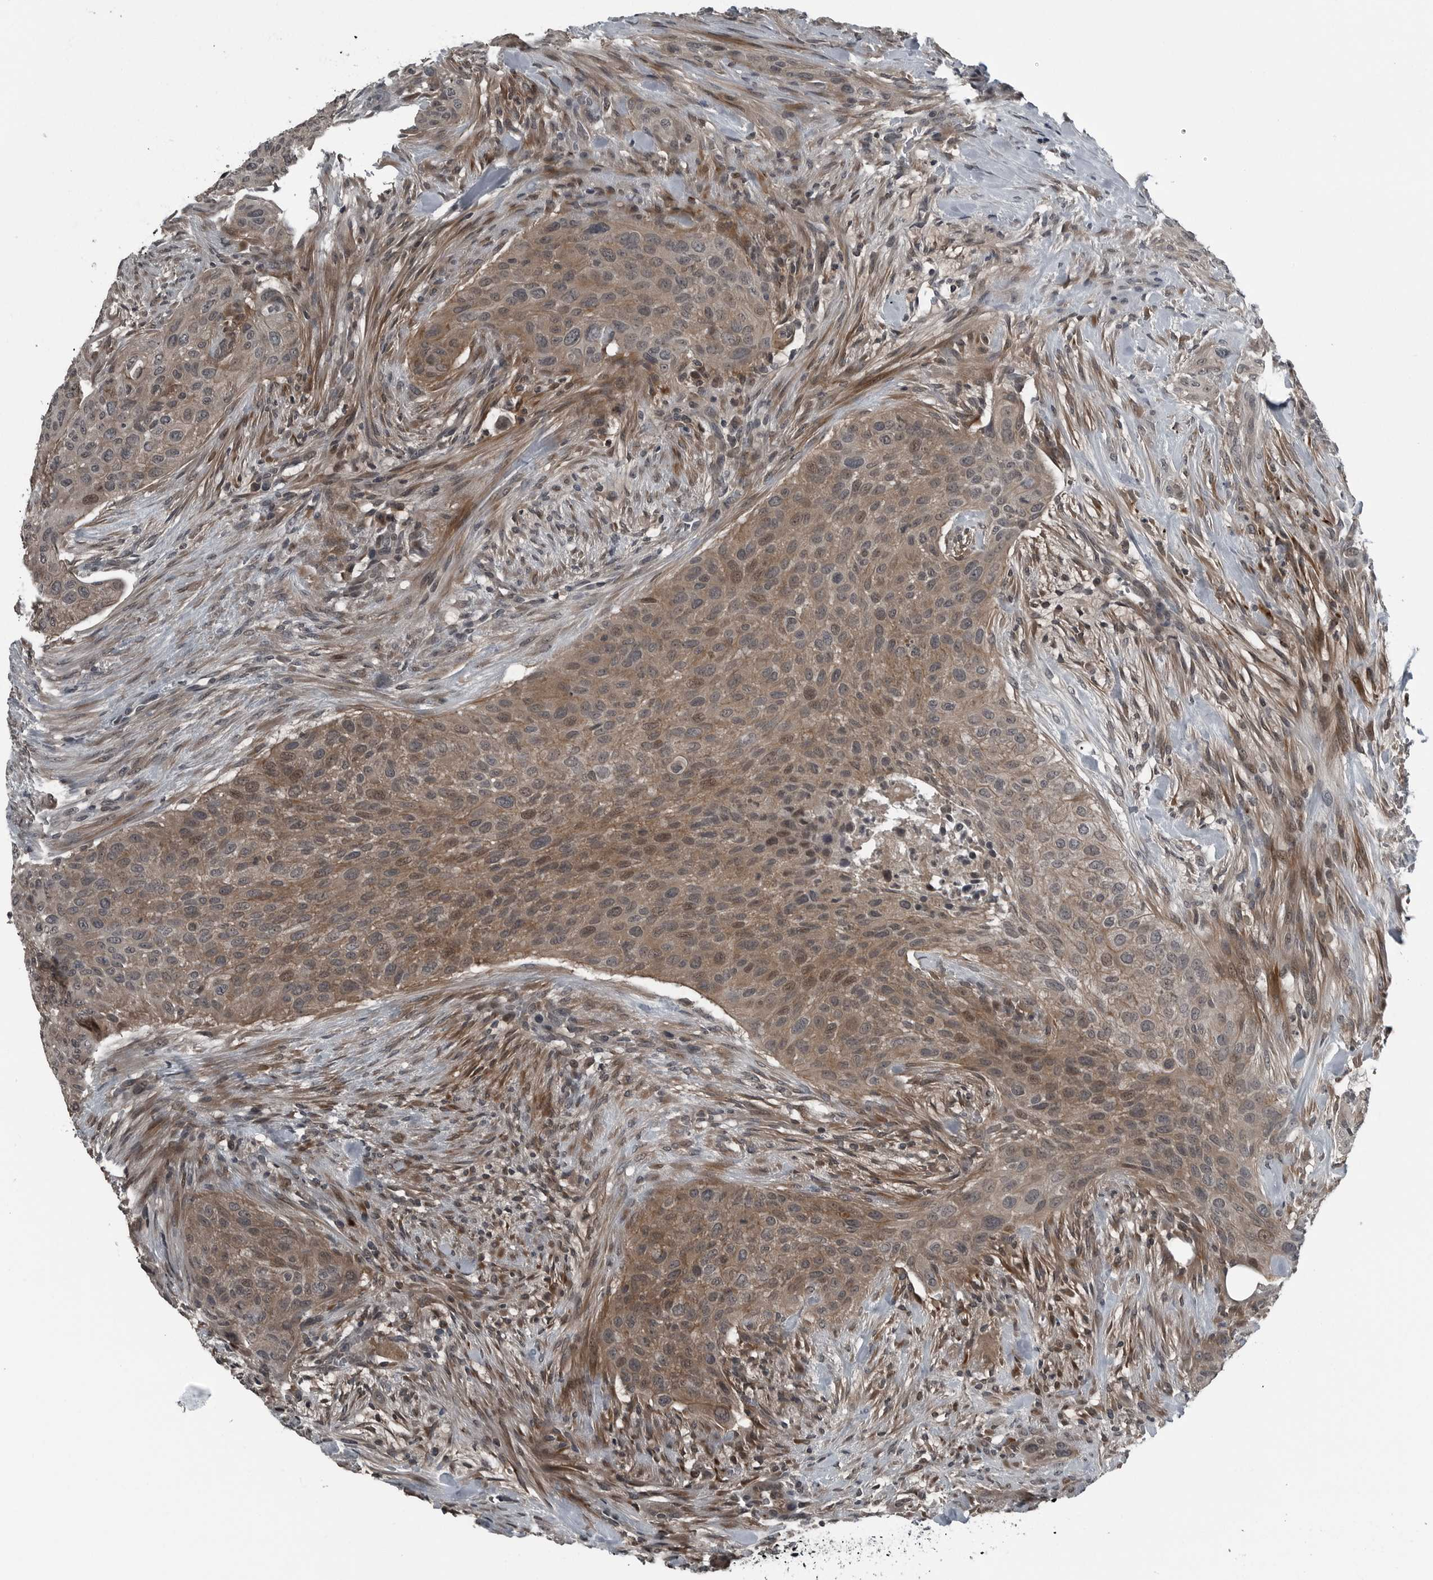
{"staining": {"intensity": "moderate", "quantity": ">75%", "location": "cytoplasmic/membranous,nuclear"}, "tissue": "urothelial cancer", "cell_type": "Tumor cells", "image_type": "cancer", "snomed": [{"axis": "morphology", "description": "Urothelial carcinoma, High grade"}, {"axis": "topography", "description": "Urinary bladder"}], "caption": "The immunohistochemical stain highlights moderate cytoplasmic/membranous and nuclear expression in tumor cells of urothelial cancer tissue.", "gene": "GAK", "patient": {"sex": "male", "age": 35}}